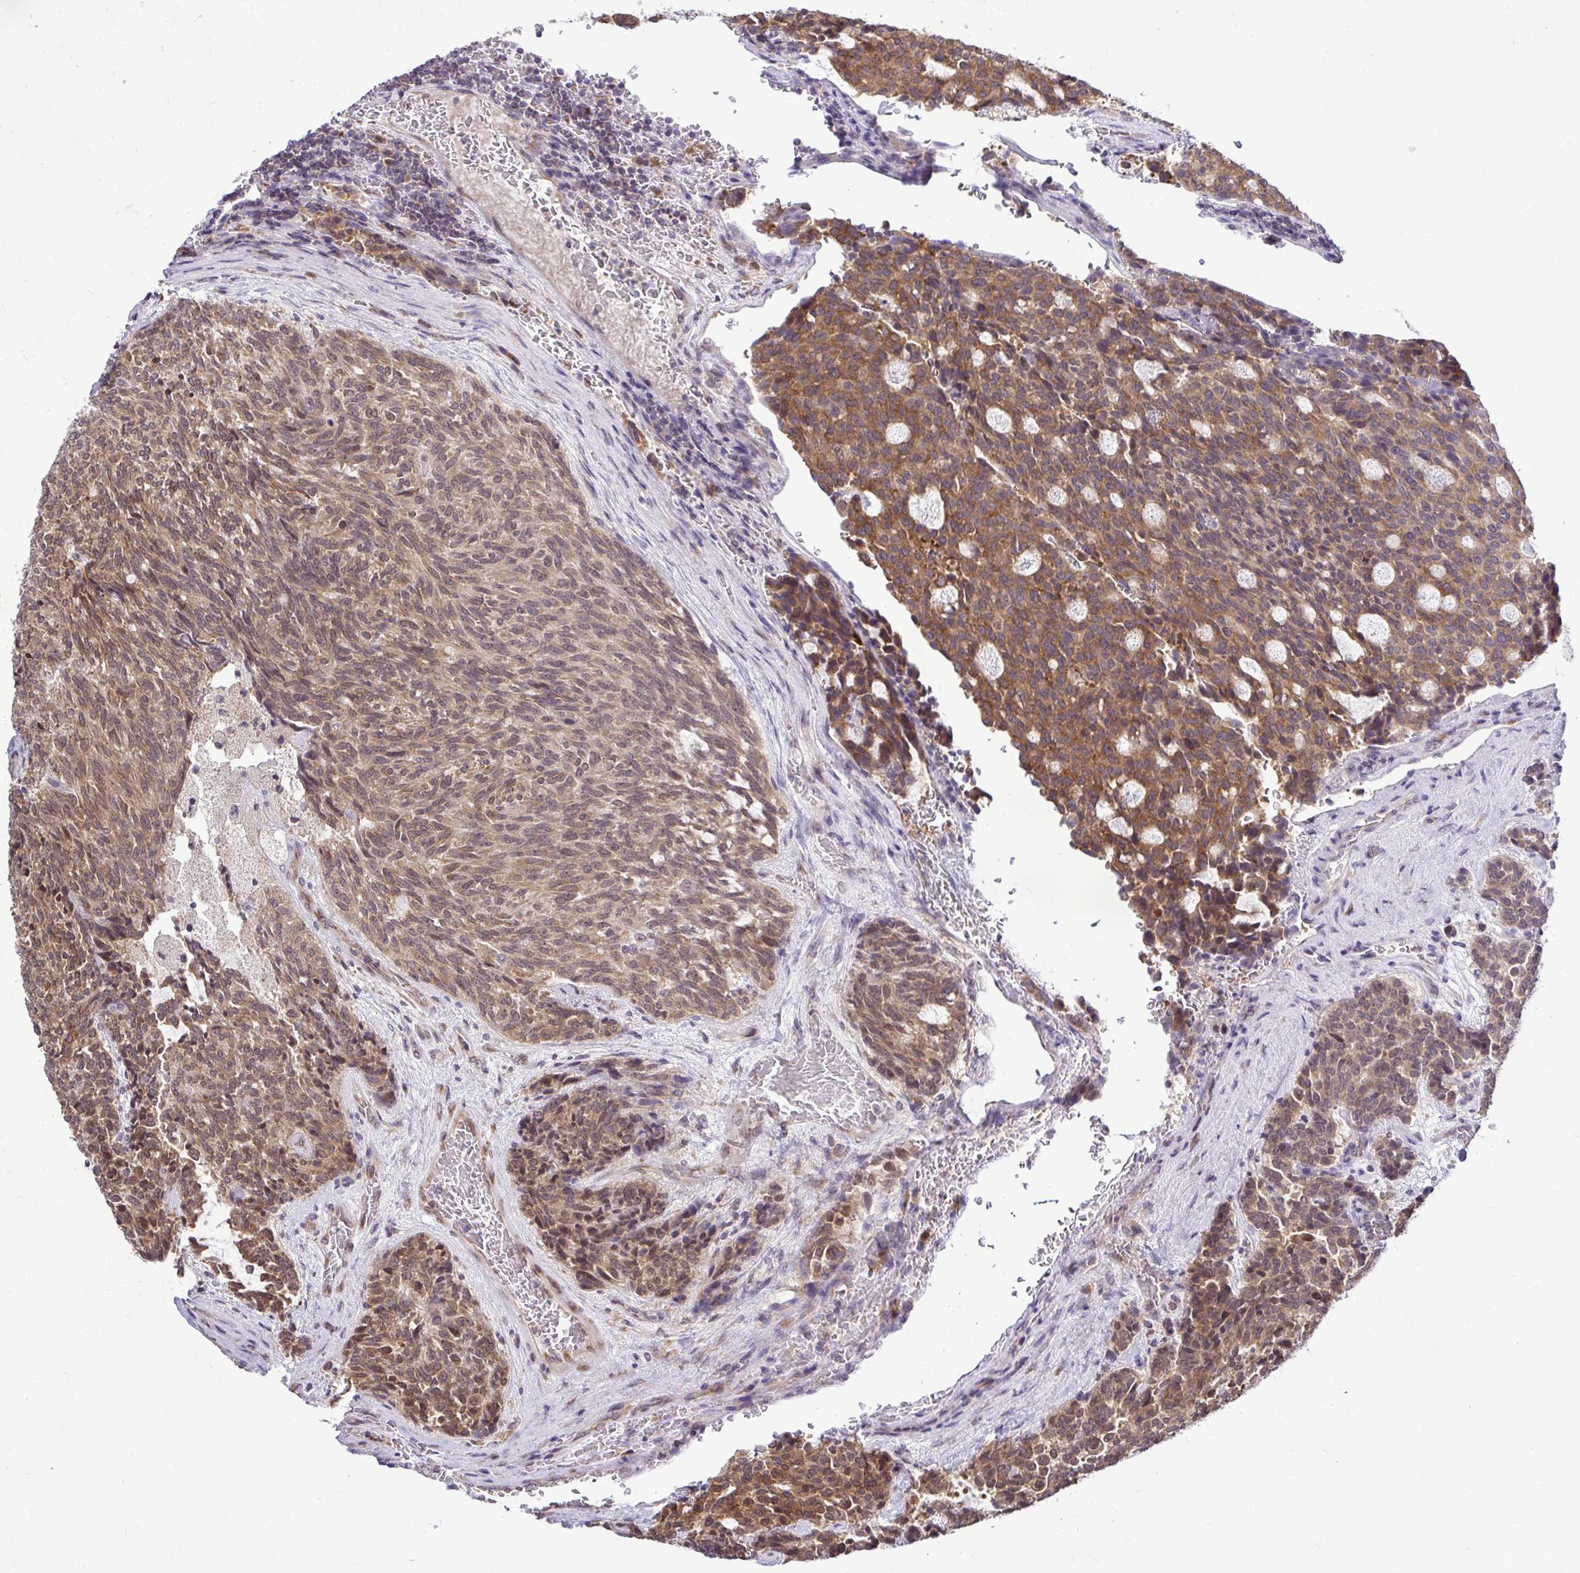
{"staining": {"intensity": "moderate", "quantity": ">75%", "location": "cytoplasmic/membranous,nuclear"}, "tissue": "carcinoid", "cell_type": "Tumor cells", "image_type": "cancer", "snomed": [{"axis": "morphology", "description": "Carcinoid, malignant, NOS"}, {"axis": "topography", "description": "Pancreas"}], "caption": "A histopathology image of carcinoid stained for a protein shows moderate cytoplasmic/membranous and nuclear brown staining in tumor cells.", "gene": "FMR1", "patient": {"sex": "female", "age": 54}}